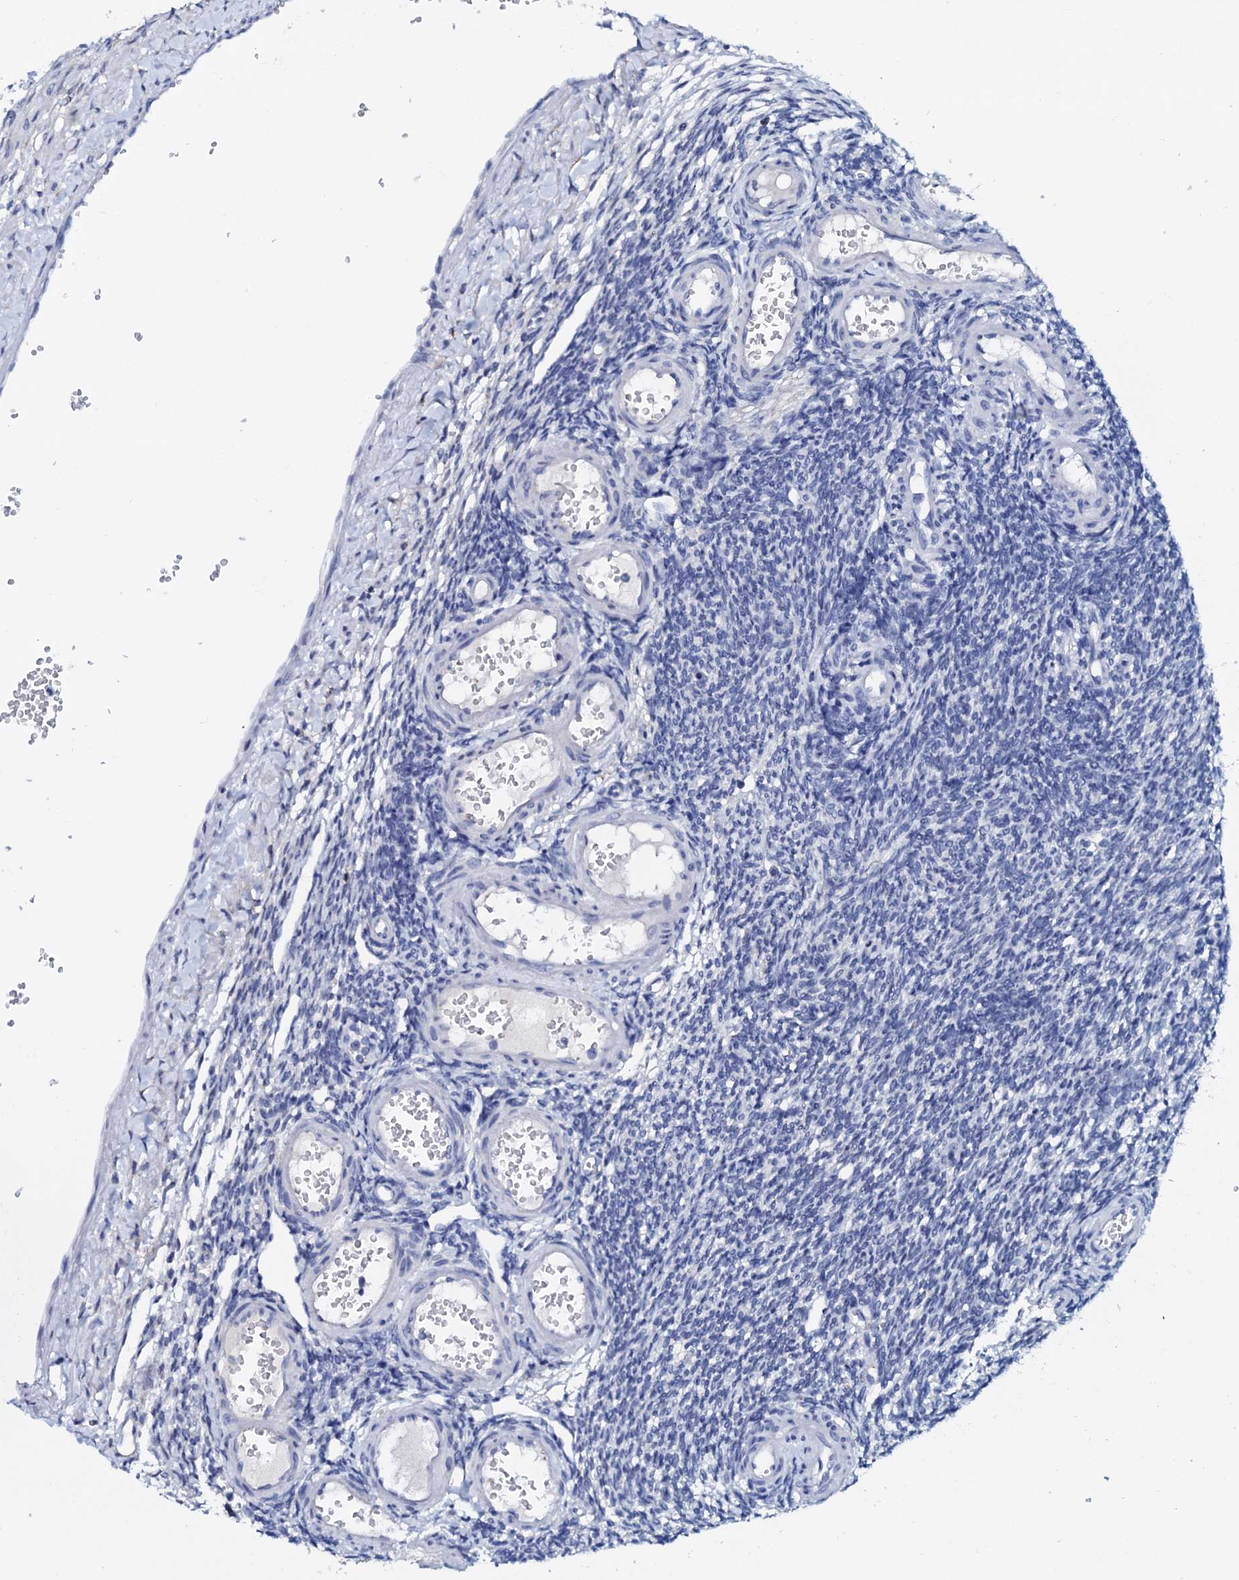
{"staining": {"intensity": "negative", "quantity": "none", "location": "none"}, "tissue": "ovary", "cell_type": "Ovarian stroma cells", "image_type": "normal", "snomed": [{"axis": "morphology", "description": "Normal tissue, NOS"}, {"axis": "morphology", "description": "Cyst, NOS"}, {"axis": "topography", "description": "Ovary"}], "caption": "Unremarkable ovary was stained to show a protein in brown. There is no significant positivity in ovarian stroma cells.", "gene": "AMER2", "patient": {"sex": "female", "age": 33}}